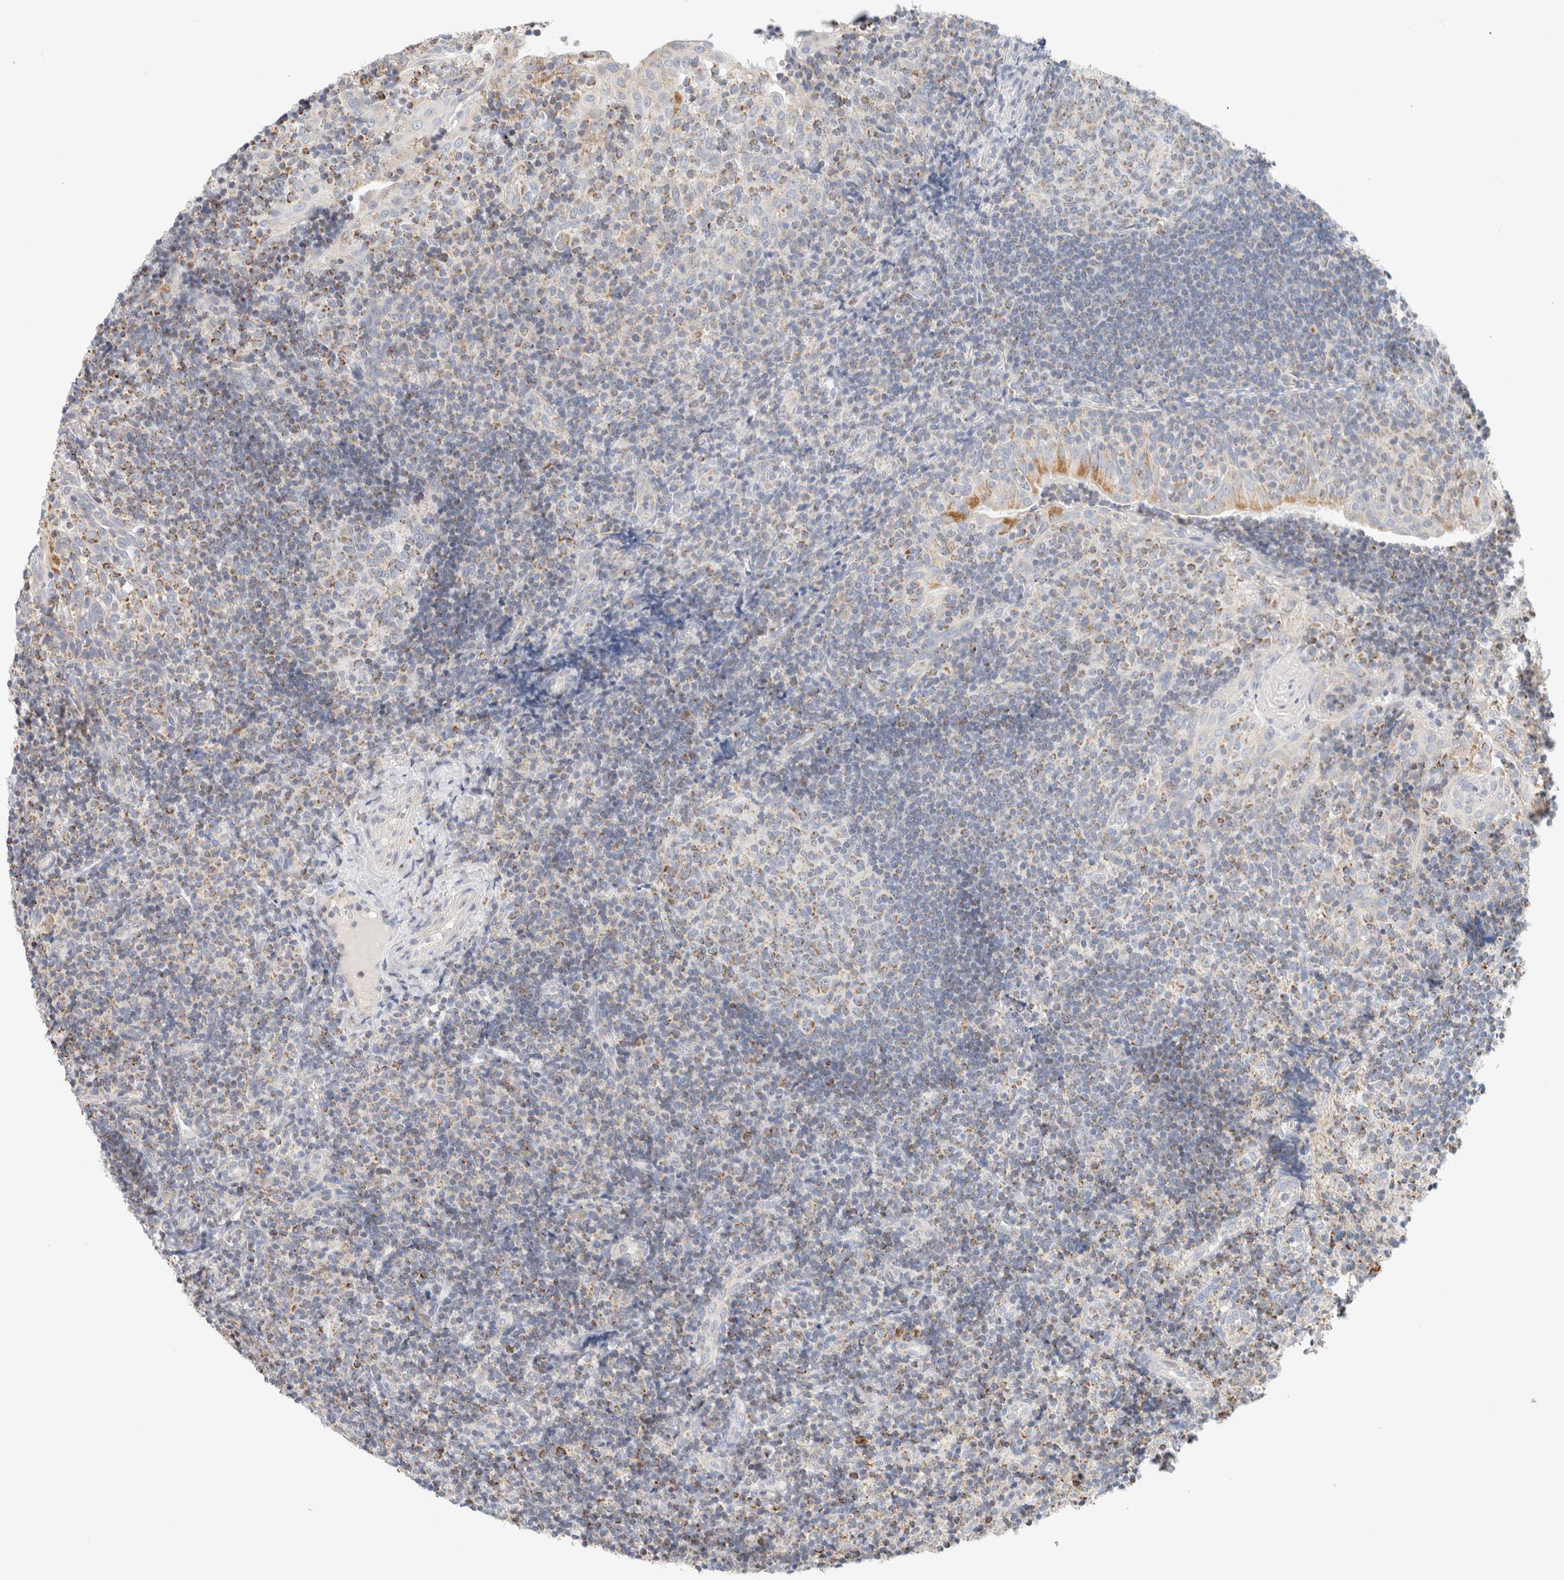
{"staining": {"intensity": "moderate", "quantity": "25%-75%", "location": "cytoplasmic/membranous"}, "tissue": "tonsil", "cell_type": "Germinal center cells", "image_type": "normal", "snomed": [{"axis": "morphology", "description": "Normal tissue, NOS"}, {"axis": "topography", "description": "Tonsil"}], "caption": "Protein expression analysis of normal human tonsil reveals moderate cytoplasmic/membranous expression in approximately 25%-75% of germinal center cells. (DAB (3,3'-diaminobenzidine) IHC with brightfield microscopy, high magnification).", "gene": "HDHD3", "patient": {"sex": "female", "age": 40}}